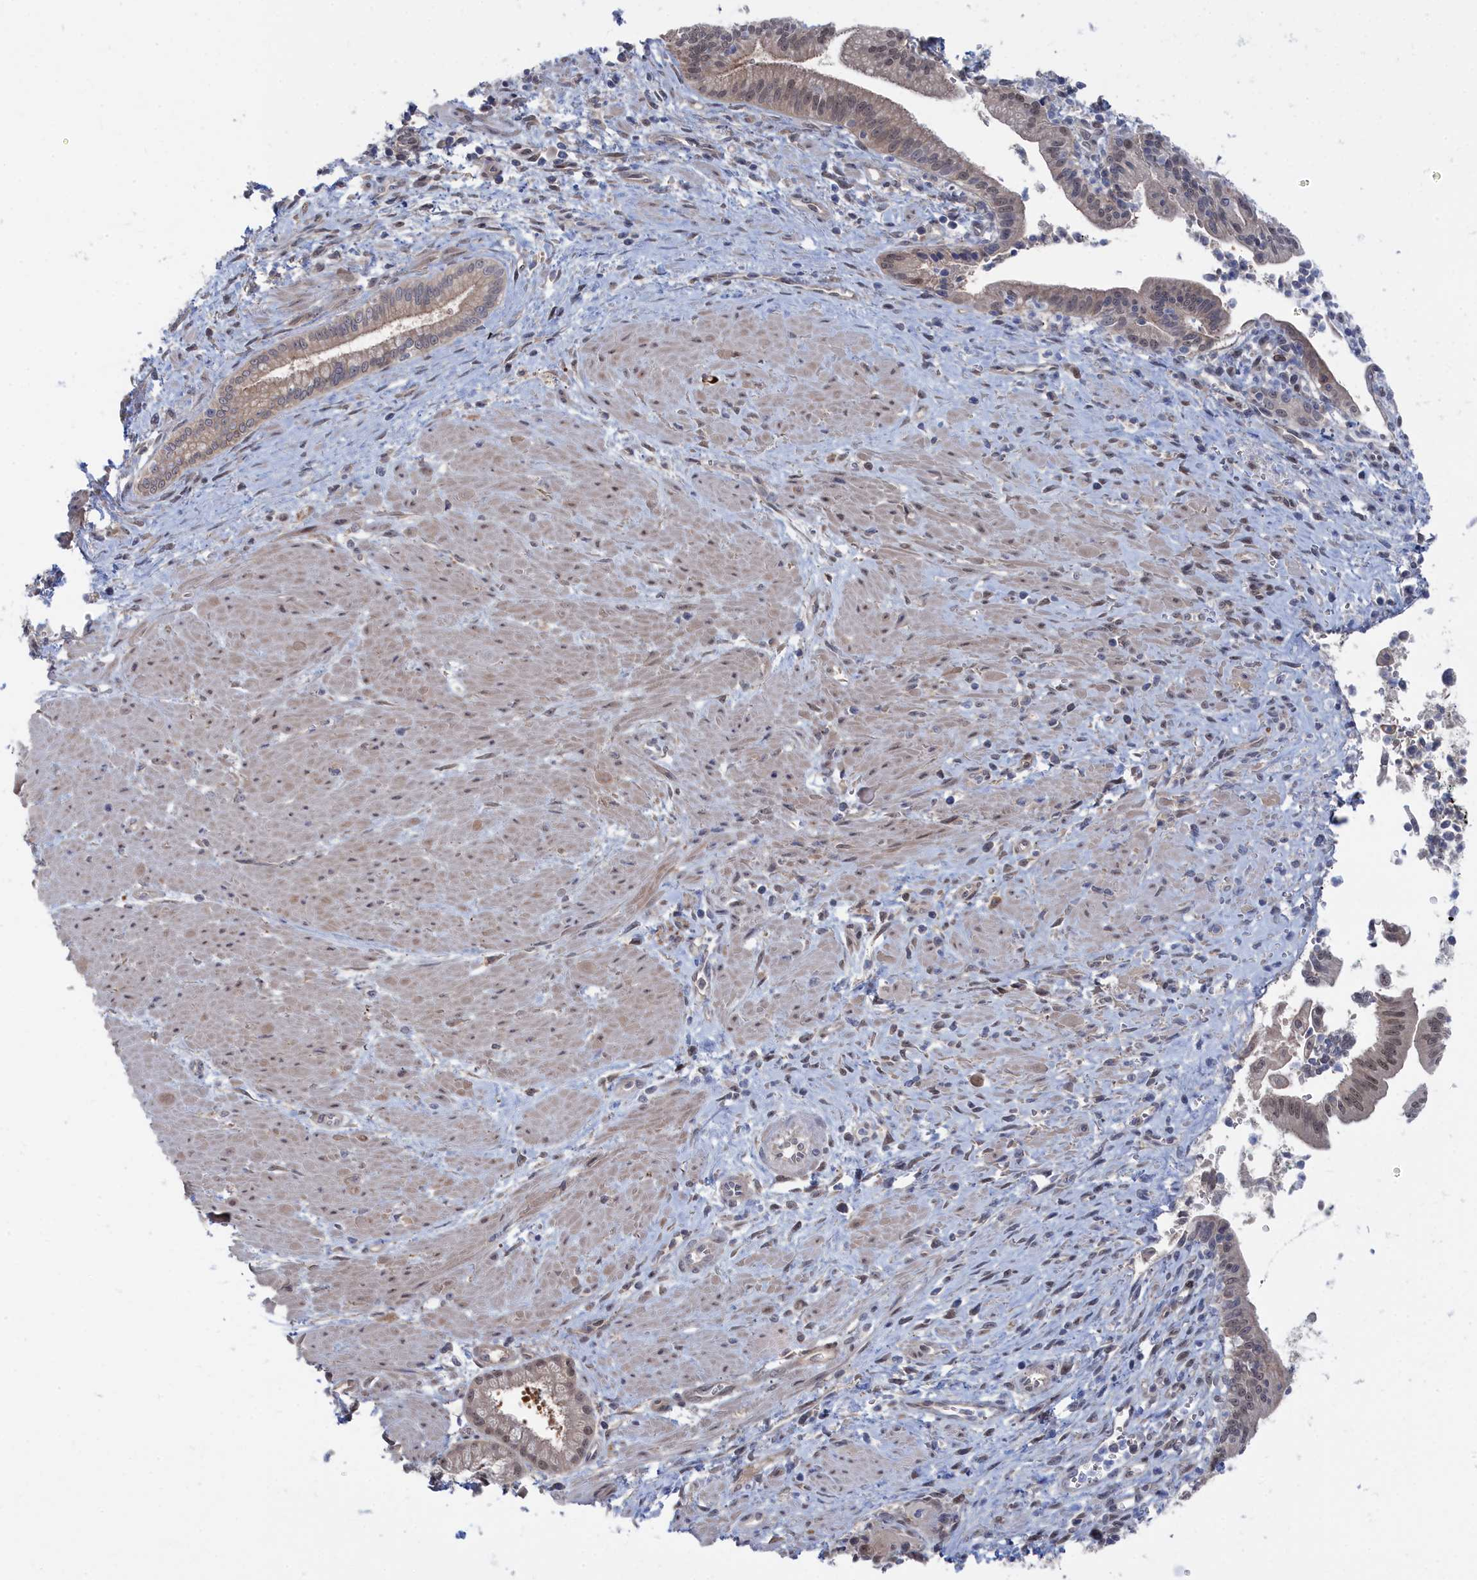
{"staining": {"intensity": "weak", "quantity": ">75%", "location": "nuclear"}, "tissue": "pancreatic cancer", "cell_type": "Tumor cells", "image_type": "cancer", "snomed": [{"axis": "morphology", "description": "Adenocarcinoma, NOS"}, {"axis": "topography", "description": "Pancreas"}], "caption": "IHC image of pancreatic cancer (adenocarcinoma) stained for a protein (brown), which reveals low levels of weak nuclear positivity in about >75% of tumor cells.", "gene": "IRGQ", "patient": {"sex": "male", "age": 78}}